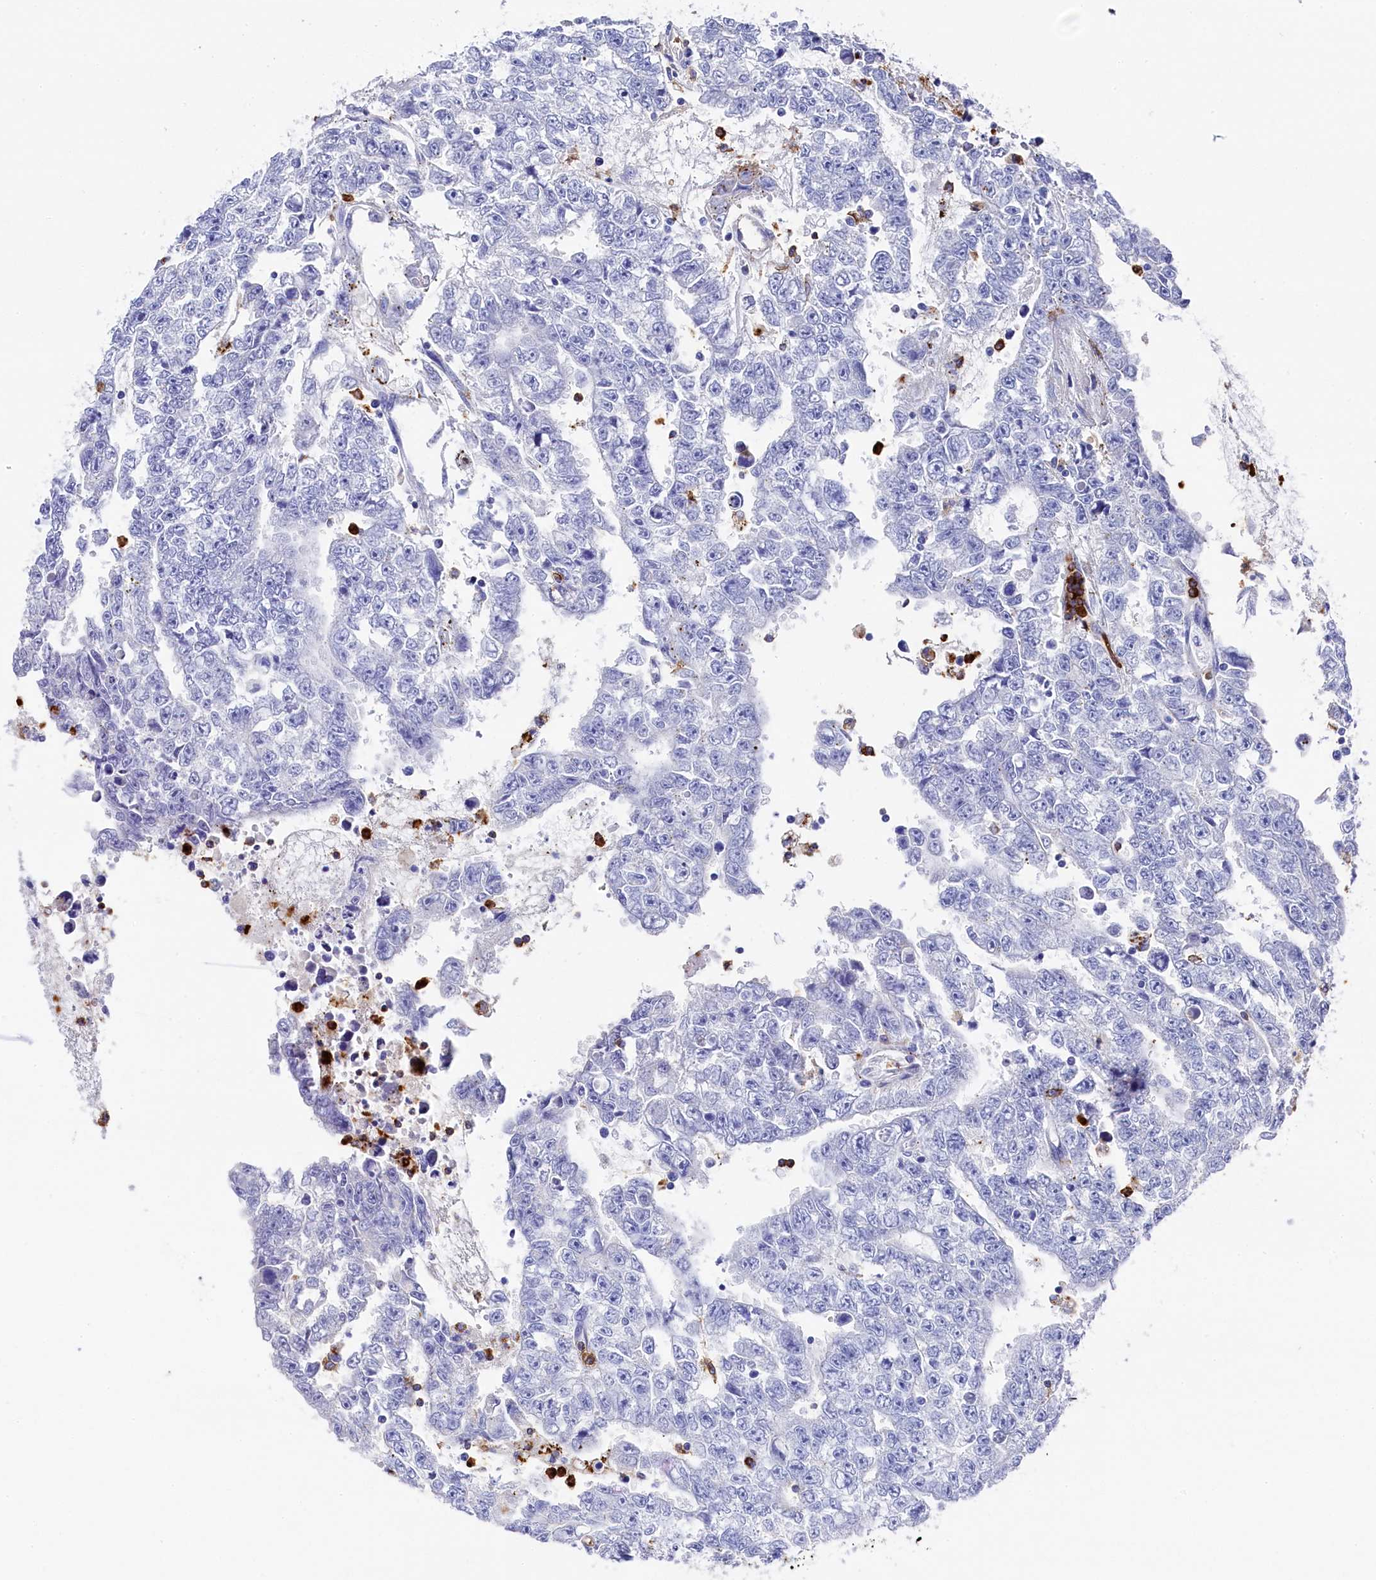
{"staining": {"intensity": "negative", "quantity": "none", "location": "none"}, "tissue": "testis cancer", "cell_type": "Tumor cells", "image_type": "cancer", "snomed": [{"axis": "morphology", "description": "Carcinoma, Embryonal, NOS"}, {"axis": "topography", "description": "Testis"}], "caption": "Immunohistochemistry (IHC) image of neoplastic tissue: testis cancer (embryonal carcinoma) stained with DAB (3,3'-diaminobenzidine) demonstrates no significant protein staining in tumor cells.", "gene": "PLAC8", "patient": {"sex": "male", "age": 25}}